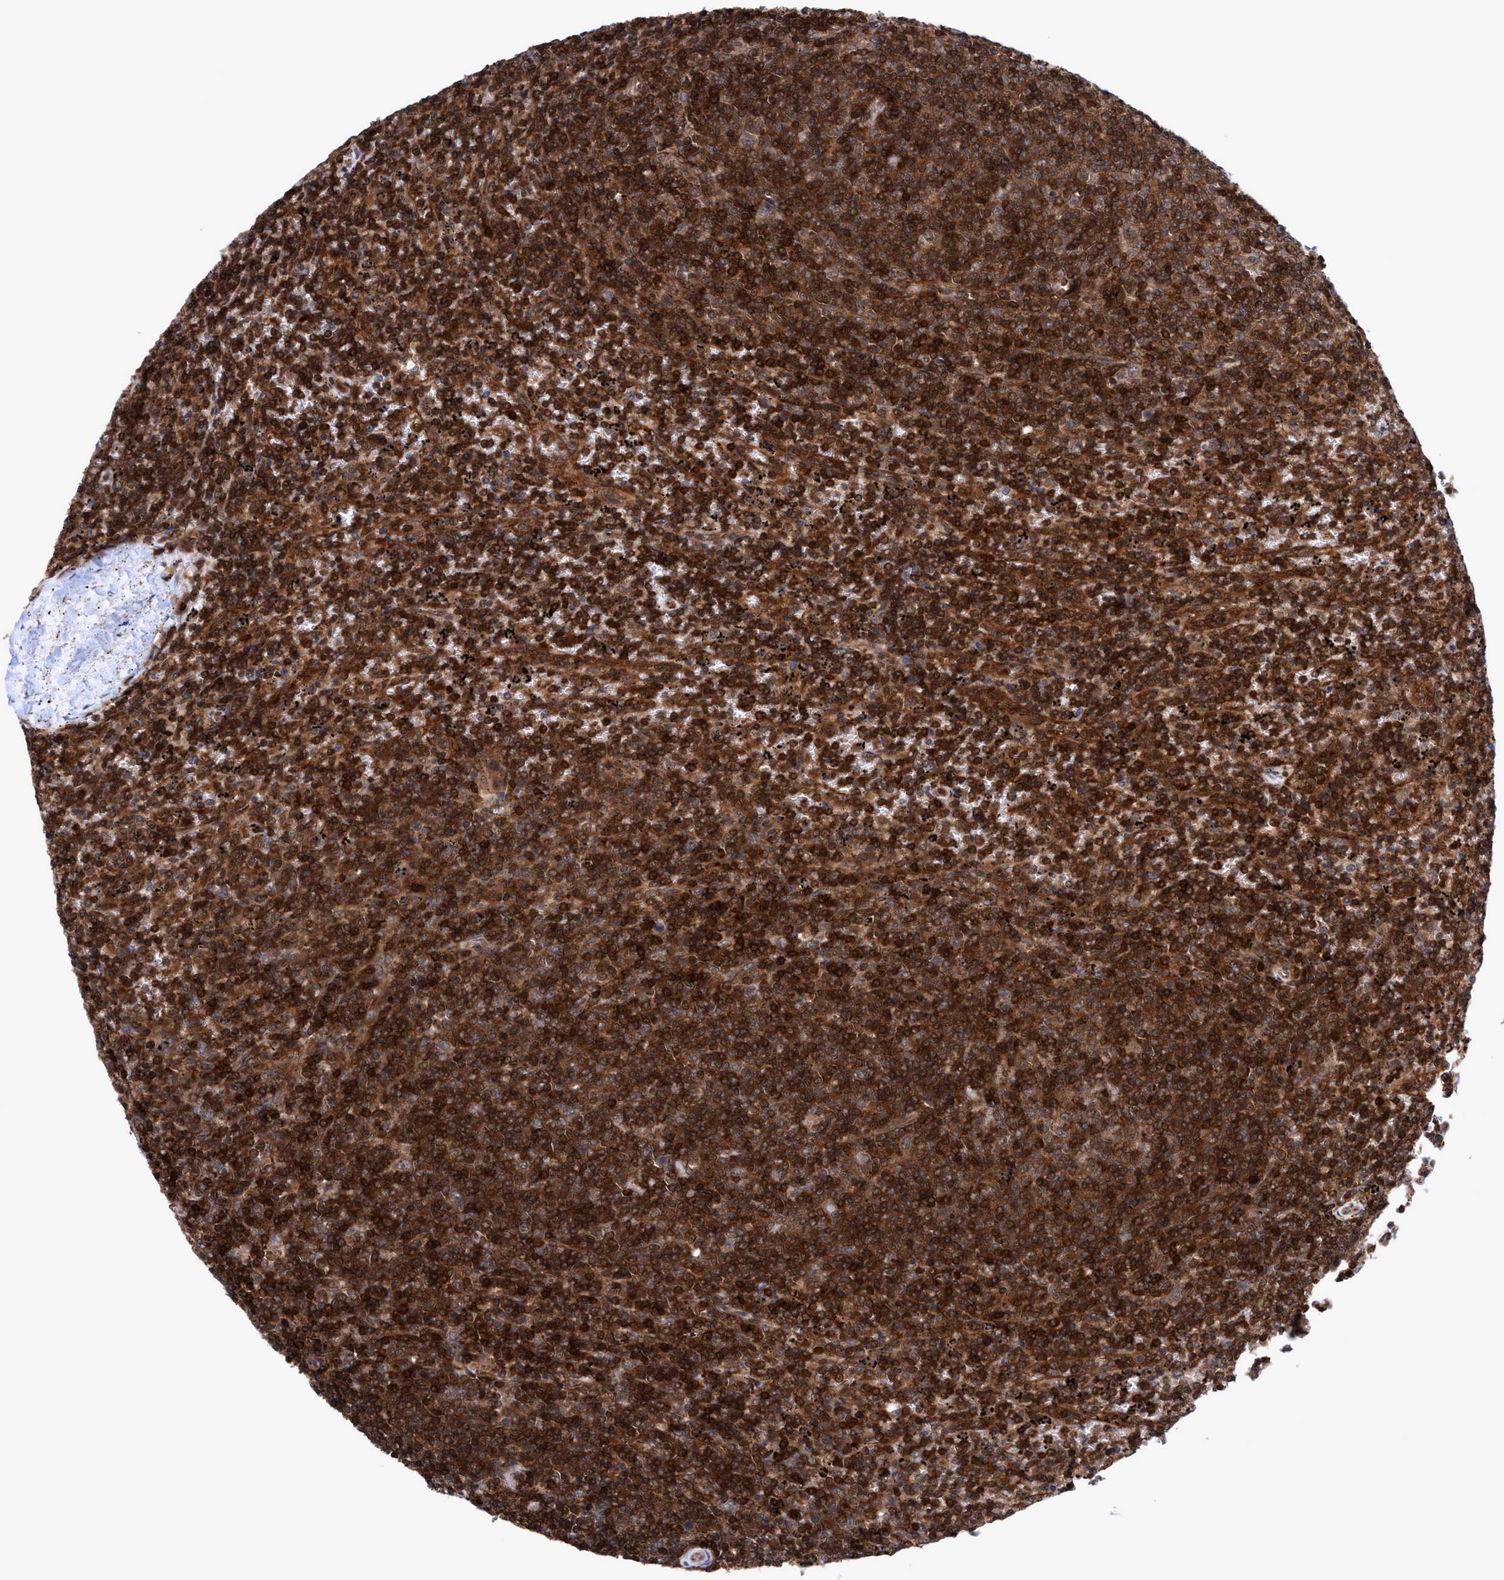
{"staining": {"intensity": "strong", "quantity": ">75%", "location": "cytoplasmic/membranous"}, "tissue": "lymphoma", "cell_type": "Tumor cells", "image_type": "cancer", "snomed": [{"axis": "morphology", "description": "Malignant lymphoma, non-Hodgkin's type, Low grade"}, {"axis": "topography", "description": "Spleen"}], "caption": "The micrograph shows staining of malignant lymphoma, non-Hodgkin's type (low-grade), revealing strong cytoplasmic/membranous protein positivity (brown color) within tumor cells. (DAB = brown stain, brightfield microscopy at high magnification).", "gene": "GLOD4", "patient": {"sex": "female", "age": 50}}